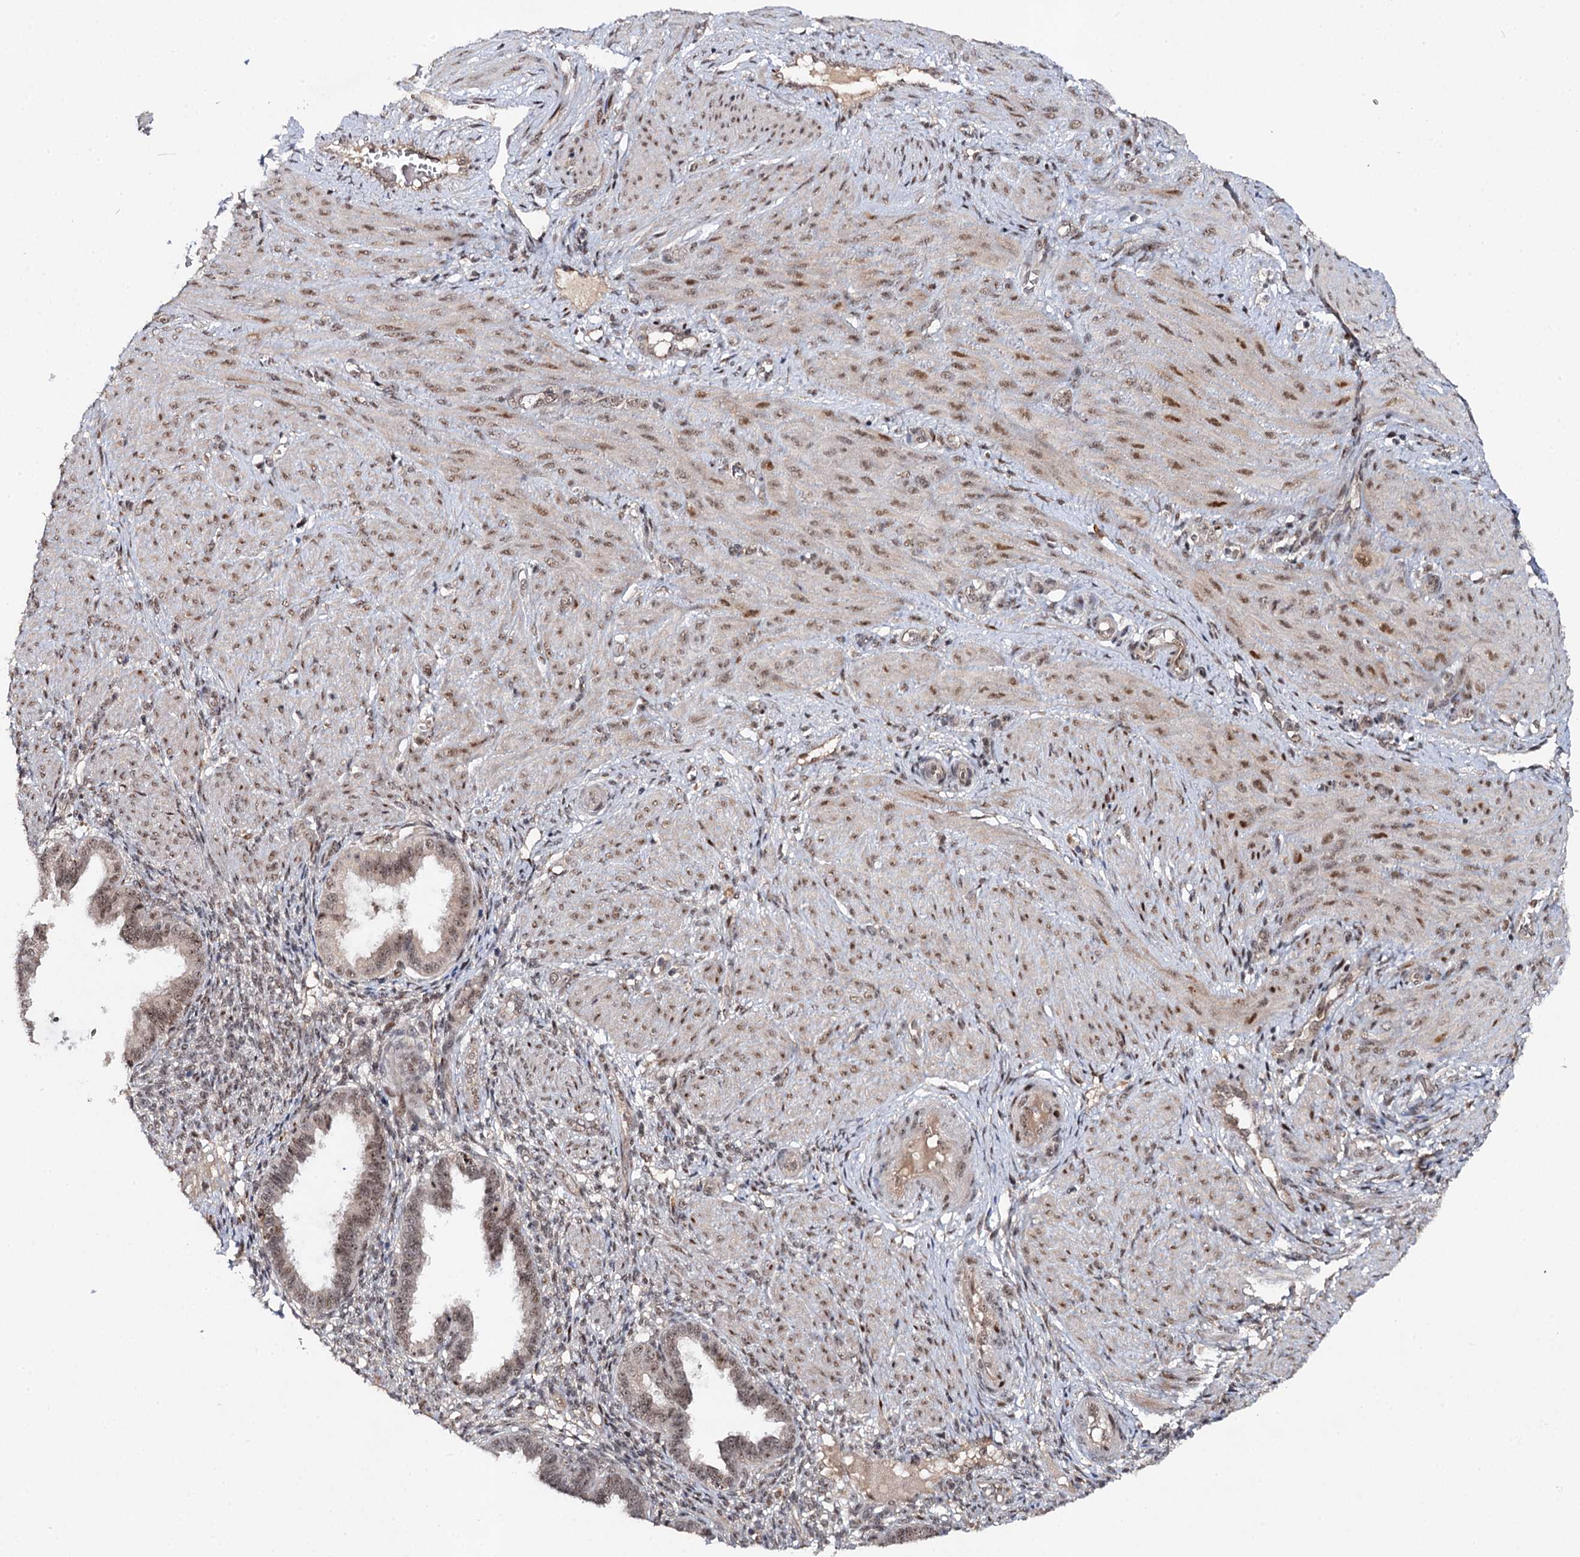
{"staining": {"intensity": "weak", "quantity": "25%-75%", "location": "nuclear"}, "tissue": "endometrium", "cell_type": "Cells in endometrial stroma", "image_type": "normal", "snomed": [{"axis": "morphology", "description": "Normal tissue, NOS"}, {"axis": "topography", "description": "Endometrium"}], "caption": "Immunohistochemistry (IHC) image of normal endometrium stained for a protein (brown), which demonstrates low levels of weak nuclear positivity in approximately 25%-75% of cells in endometrial stroma.", "gene": "BUD13", "patient": {"sex": "female", "age": 33}}